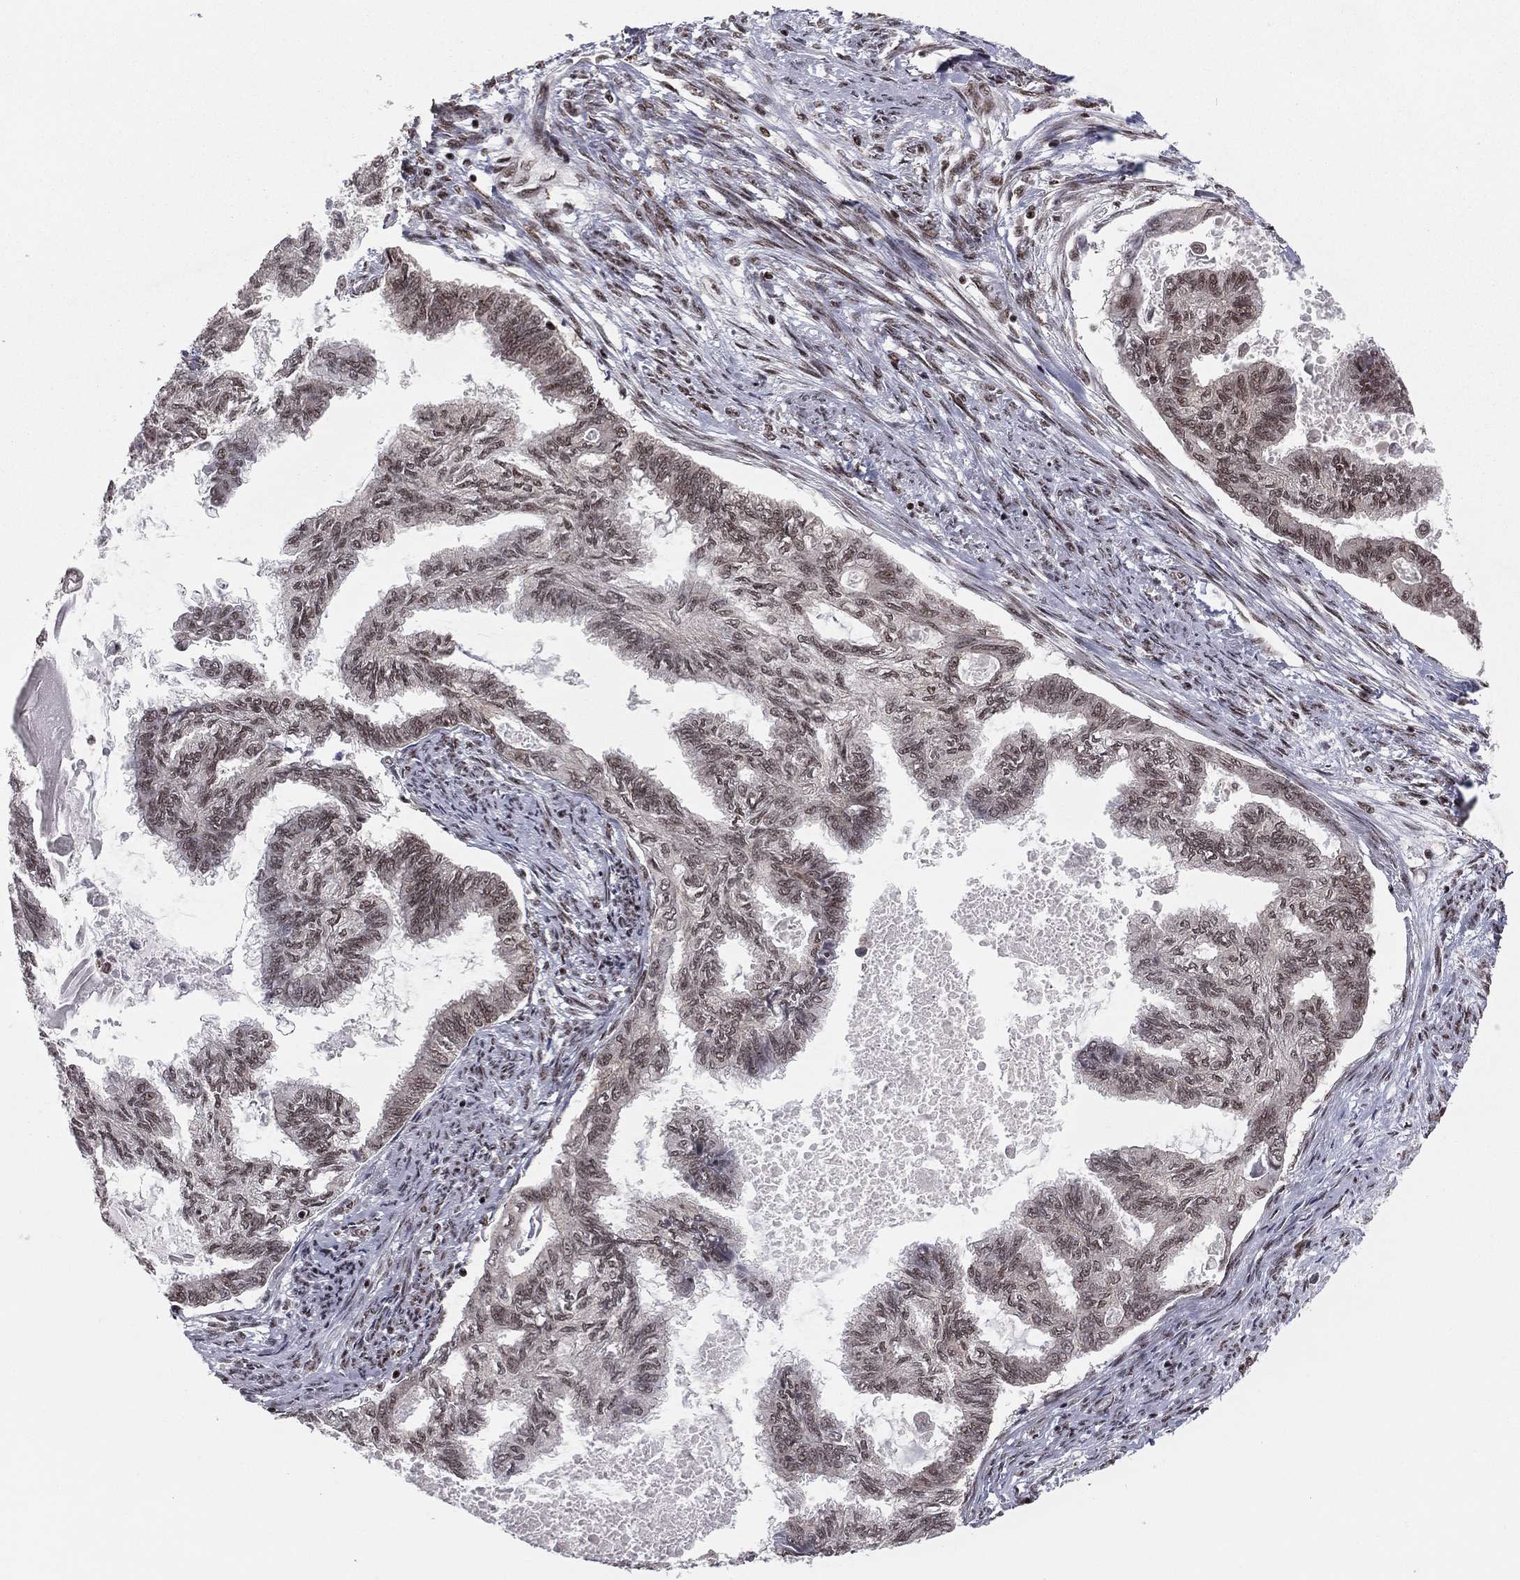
{"staining": {"intensity": "strong", "quantity": "25%-75%", "location": "nuclear"}, "tissue": "endometrial cancer", "cell_type": "Tumor cells", "image_type": "cancer", "snomed": [{"axis": "morphology", "description": "Adenocarcinoma, NOS"}, {"axis": "topography", "description": "Endometrium"}], "caption": "There is high levels of strong nuclear staining in tumor cells of endometrial cancer (adenocarcinoma), as demonstrated by immunohistochemical staining (brown color).", "gene": "NFYB", "patient": {"sex": "female", "age": 86}}